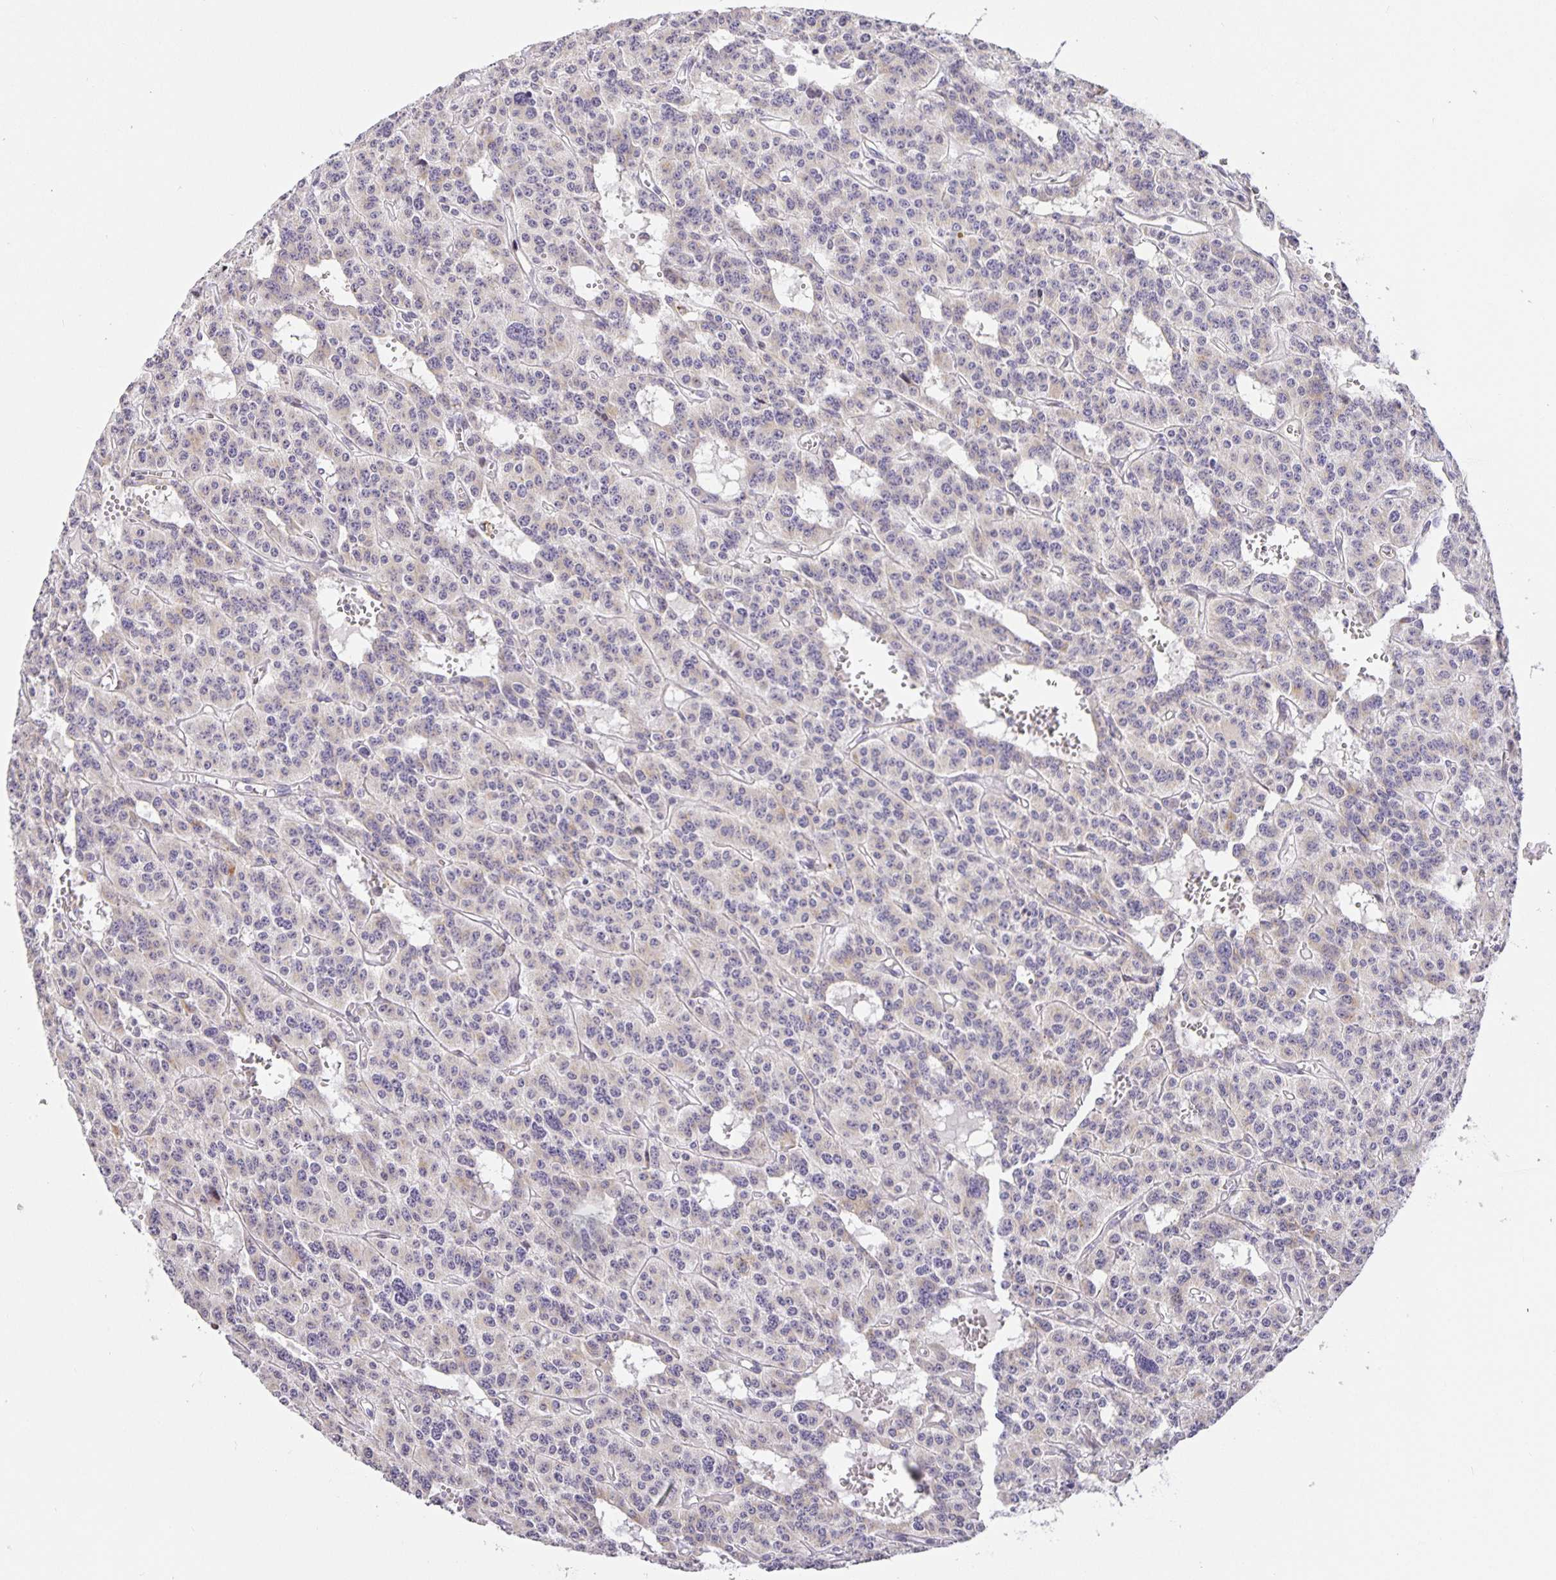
{"staining": {"intensity": "weak", "quantity": "<25%", "location": "cytoplasmic/membranous"}, "tissue": "carcinoid", "cell_type": "Tumor cells", "image_type": "cancer", "snomed": [{"axis": "morphology", "description": "Carcinoid, malignant, NOS"}, {"axis": "topography", "description": "Lung"}], "caption": "Human carcinoid stained for a protein using immunohistochemistry shows no staining in tumor cells.", "gene": "TJP3", "patient": {"sex": "female", "age": 71}}